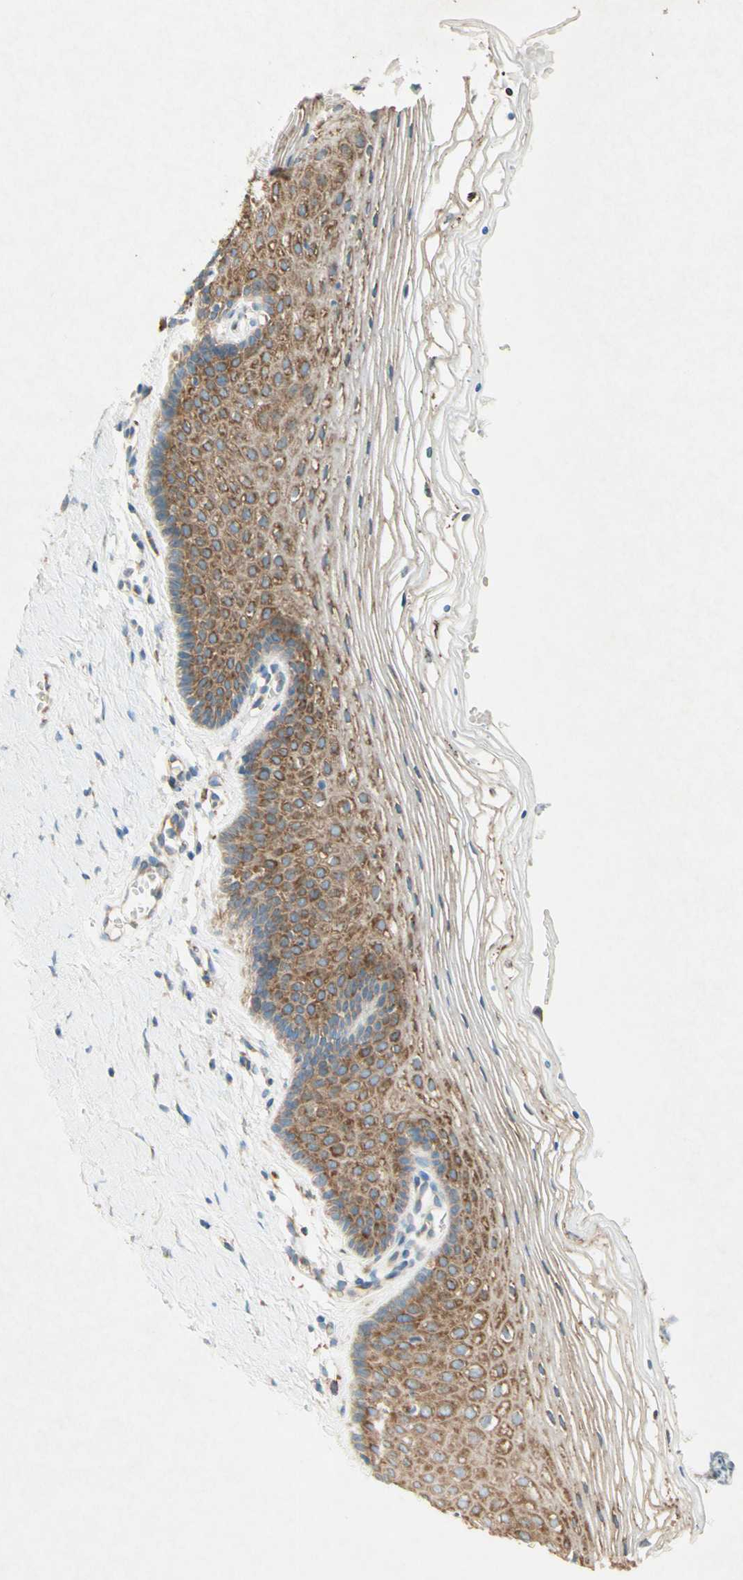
{"staining": {"intensity": "moderate", "quantity": ">75%", "location": "cytoplasmic/membranous"}, "tissue": "vagina", "cell_type": "Squamous epithelial cells", "image_type": "normal", "snomed": [{"axis": "morphology", "description": "Normal tissue, NOS"}, {"axis": "topography", "description": "Vagina"}], "caption": "The immunohistochemical stain labels moderate cytoplasmic/membranous expression in squamous epithelial cells of benign vagina. (DAB (3,3'-diaminobenzidine) IHC with brightfield microscopy, high magnification).", "gene": "PABPC1", "patient": {"sex": "female", "age": 32}}